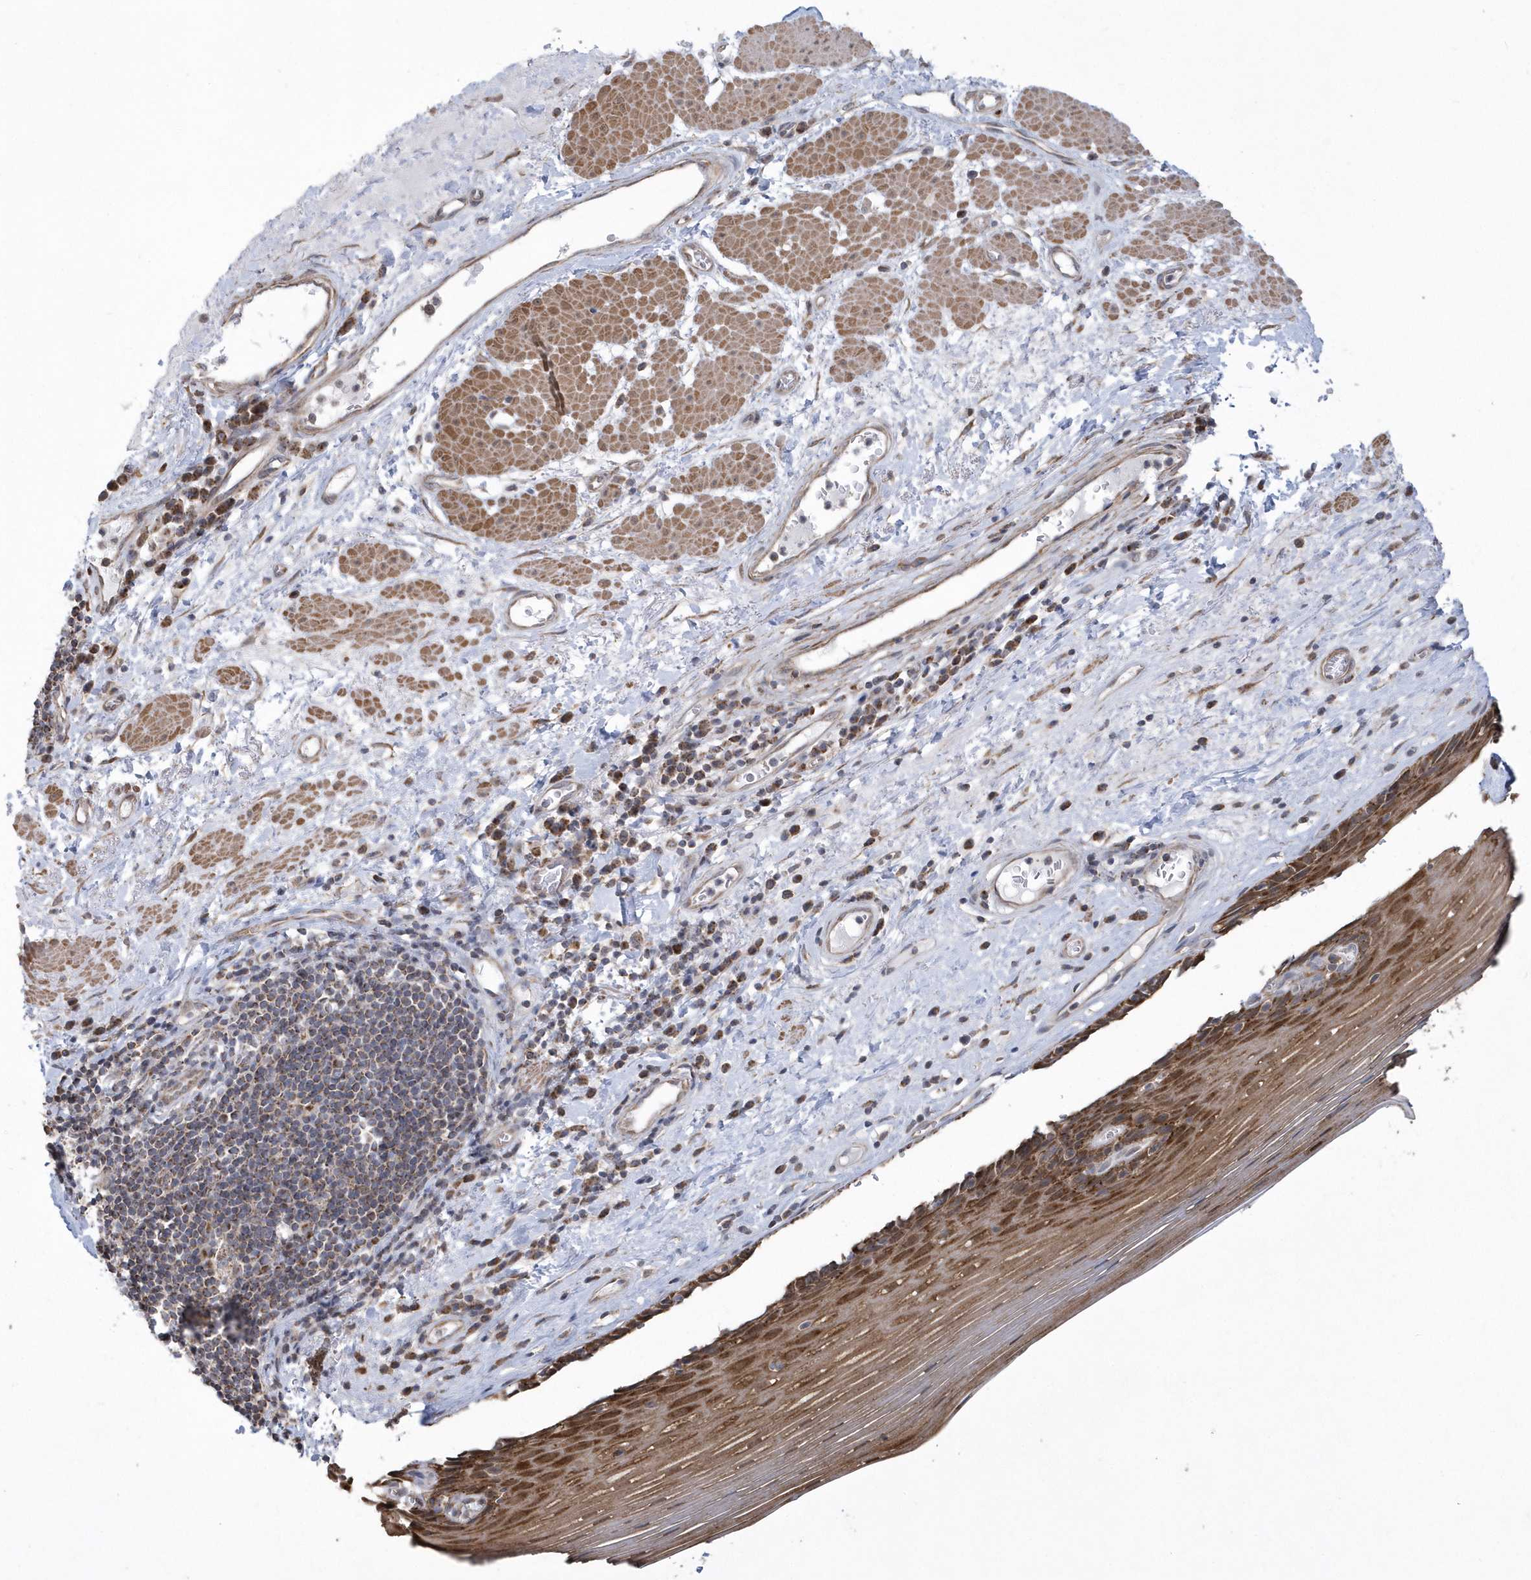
{"staining": {"intensity": "strong", "quantity": "25%-75%", "location": "cytoplasmic/membranous"}, "tissue": "esophagus", "cell_type": "Squamous epithelial cells", "image_type": "normal", "snomed": [{"axis": "morphology", "description": "Normal tissue, NOS"}, {"axis": "topography", "description": "Esophagus"}], "caption": "A high-resolution micrograph shows immunohistochemistry (IHC) staining of normal esophagus, which displays strong cytoplasmic/membranous staining in approximately 25%-75% of squamous epithelial cells. The protein is stained brown, and the nuclei are stained in blue (DAB IHC with brightfield microscopy, high magnification).", "gene": "SLX9", "patient": {"sex": "male", "age": 62}}